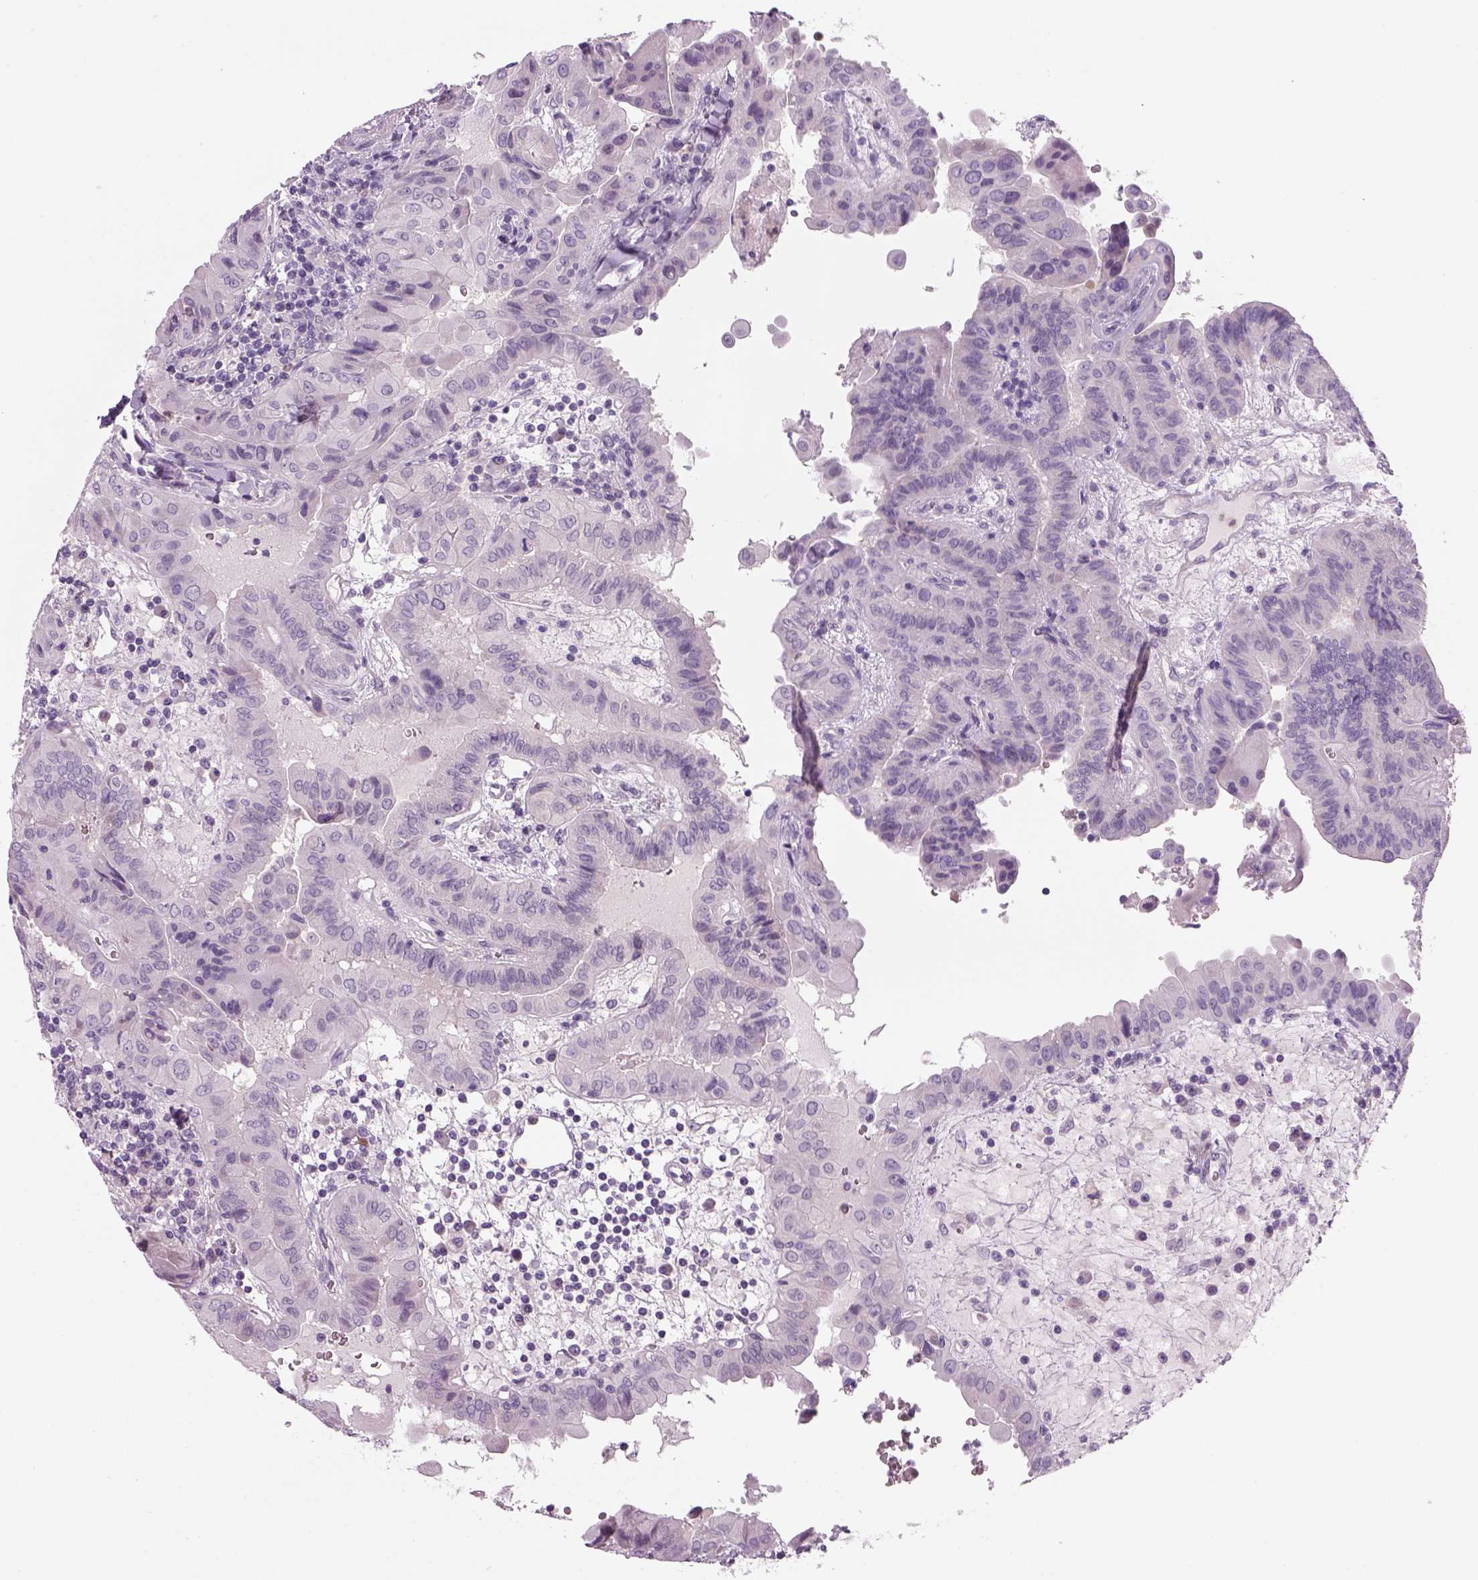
{"staining": {"intensity": "negative", "quantity": "none", "location": "none"}, "tissue": "thyroid cancer", "cell_type": "Tumor cells", "image_type": "cancer", "snomed": [{"axis": "morphology", "description": "Papillary adenocarcinoma, NOS"}, {"axis": "topography", "description": "Thyroid gland"}], "caption": "Tumor cells are negative for protein expression in human thyroid cancer (papillary adenocarcinoma).", "gene": "MDH1B", "patient": {"sex": "female", "age": 37}}